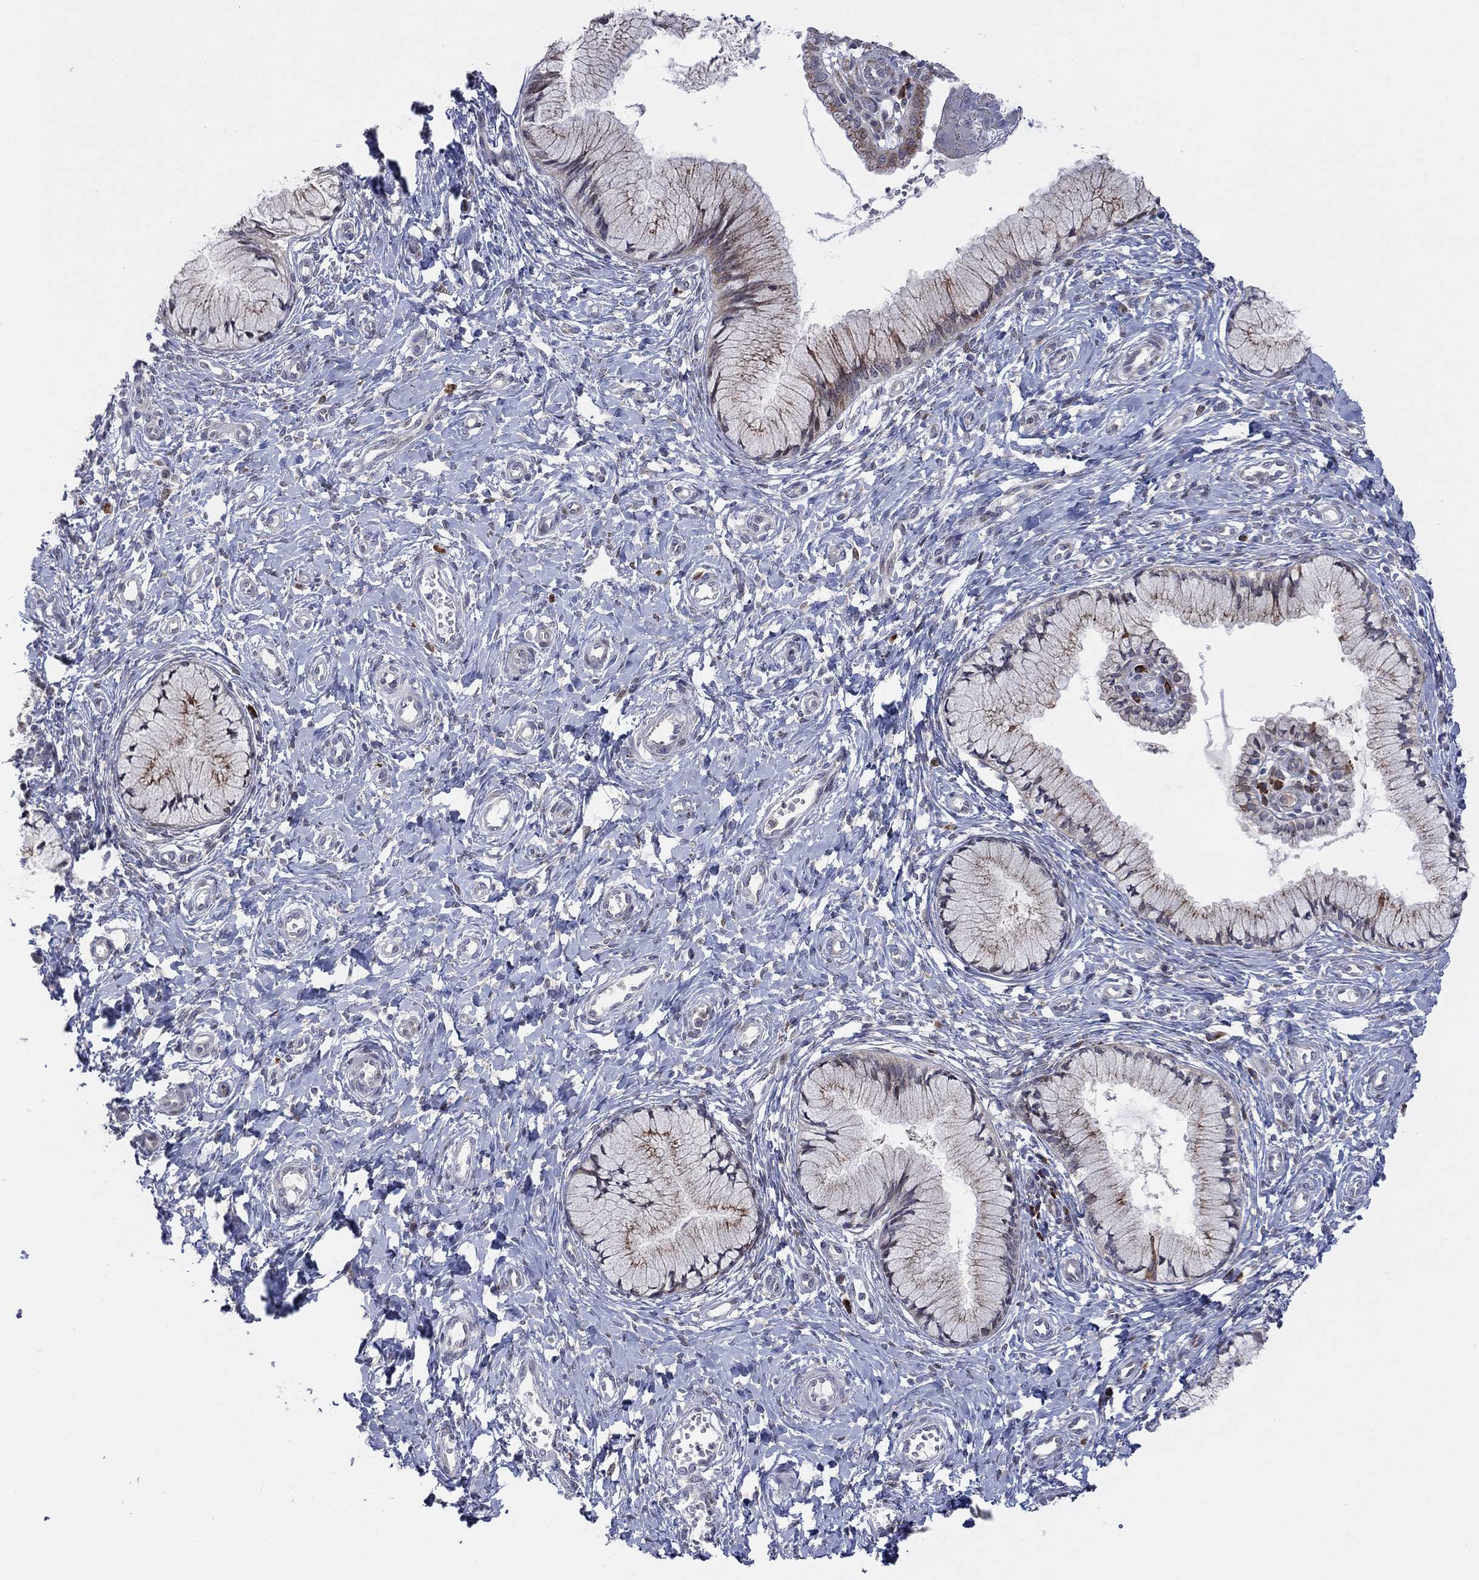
{"staining": {"intensity": "strong", "quantity": "<25%", "location": "cytoplasmic/membranous"}, "tissue": "cervix", "cell_type": "Glandular cells", "image_type": "normal", "snomed": [{"axis": "morphology", "description": "Normal tissue, NOS"}, {"axis": "topography", "description": "Cervix"}], "caption": "Protein staining of benign cervix exhibits strong cytoplasmic/membranous staining in about <25% of glandular cells.", "gene": "TTC21B", "patient": {"sex": "female", "age": 37}}